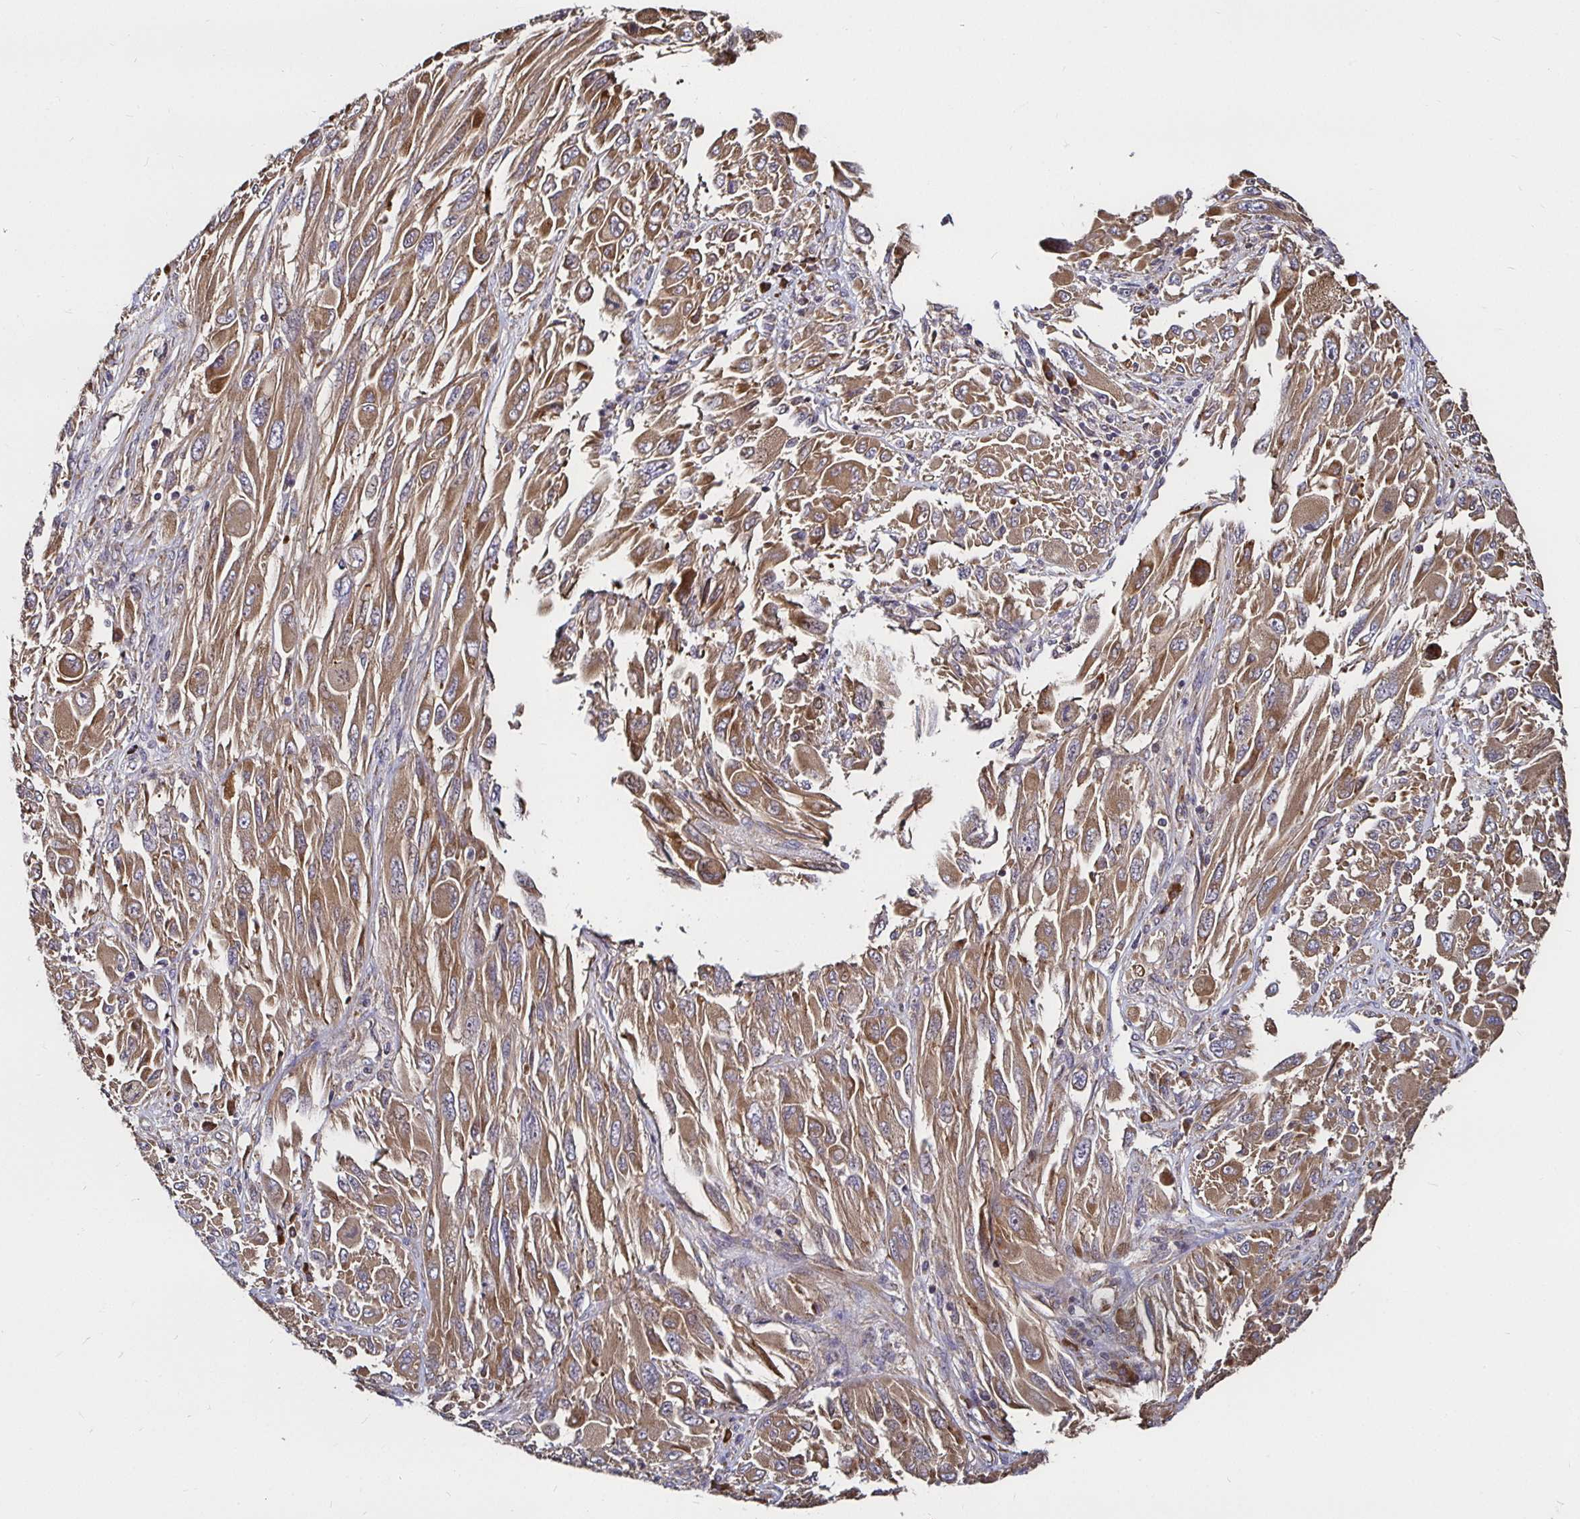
{"staining": {"intensity": "moderate", "quantity": ">75%", "location": "cytoplasmic/membranous"}, "tissue": "melanoma", "cell_type": "Tumor cells", "image_type": "cancer", "snomed": [{"axis": "morphology", "description": "Malignant melanoma, NOS"}, {"axis": "topography", "description": "Skin"}], "caption": "A photomicrograph of malignant melanoma stained for a protein displays moderate cytoplasmic/membranous brown staining in tumor cells. (brown staining indicates protein expression, while blue staining denotes nuclei).", "gene": "MLST8", "patient": {"sex": "female", "age": 91}}